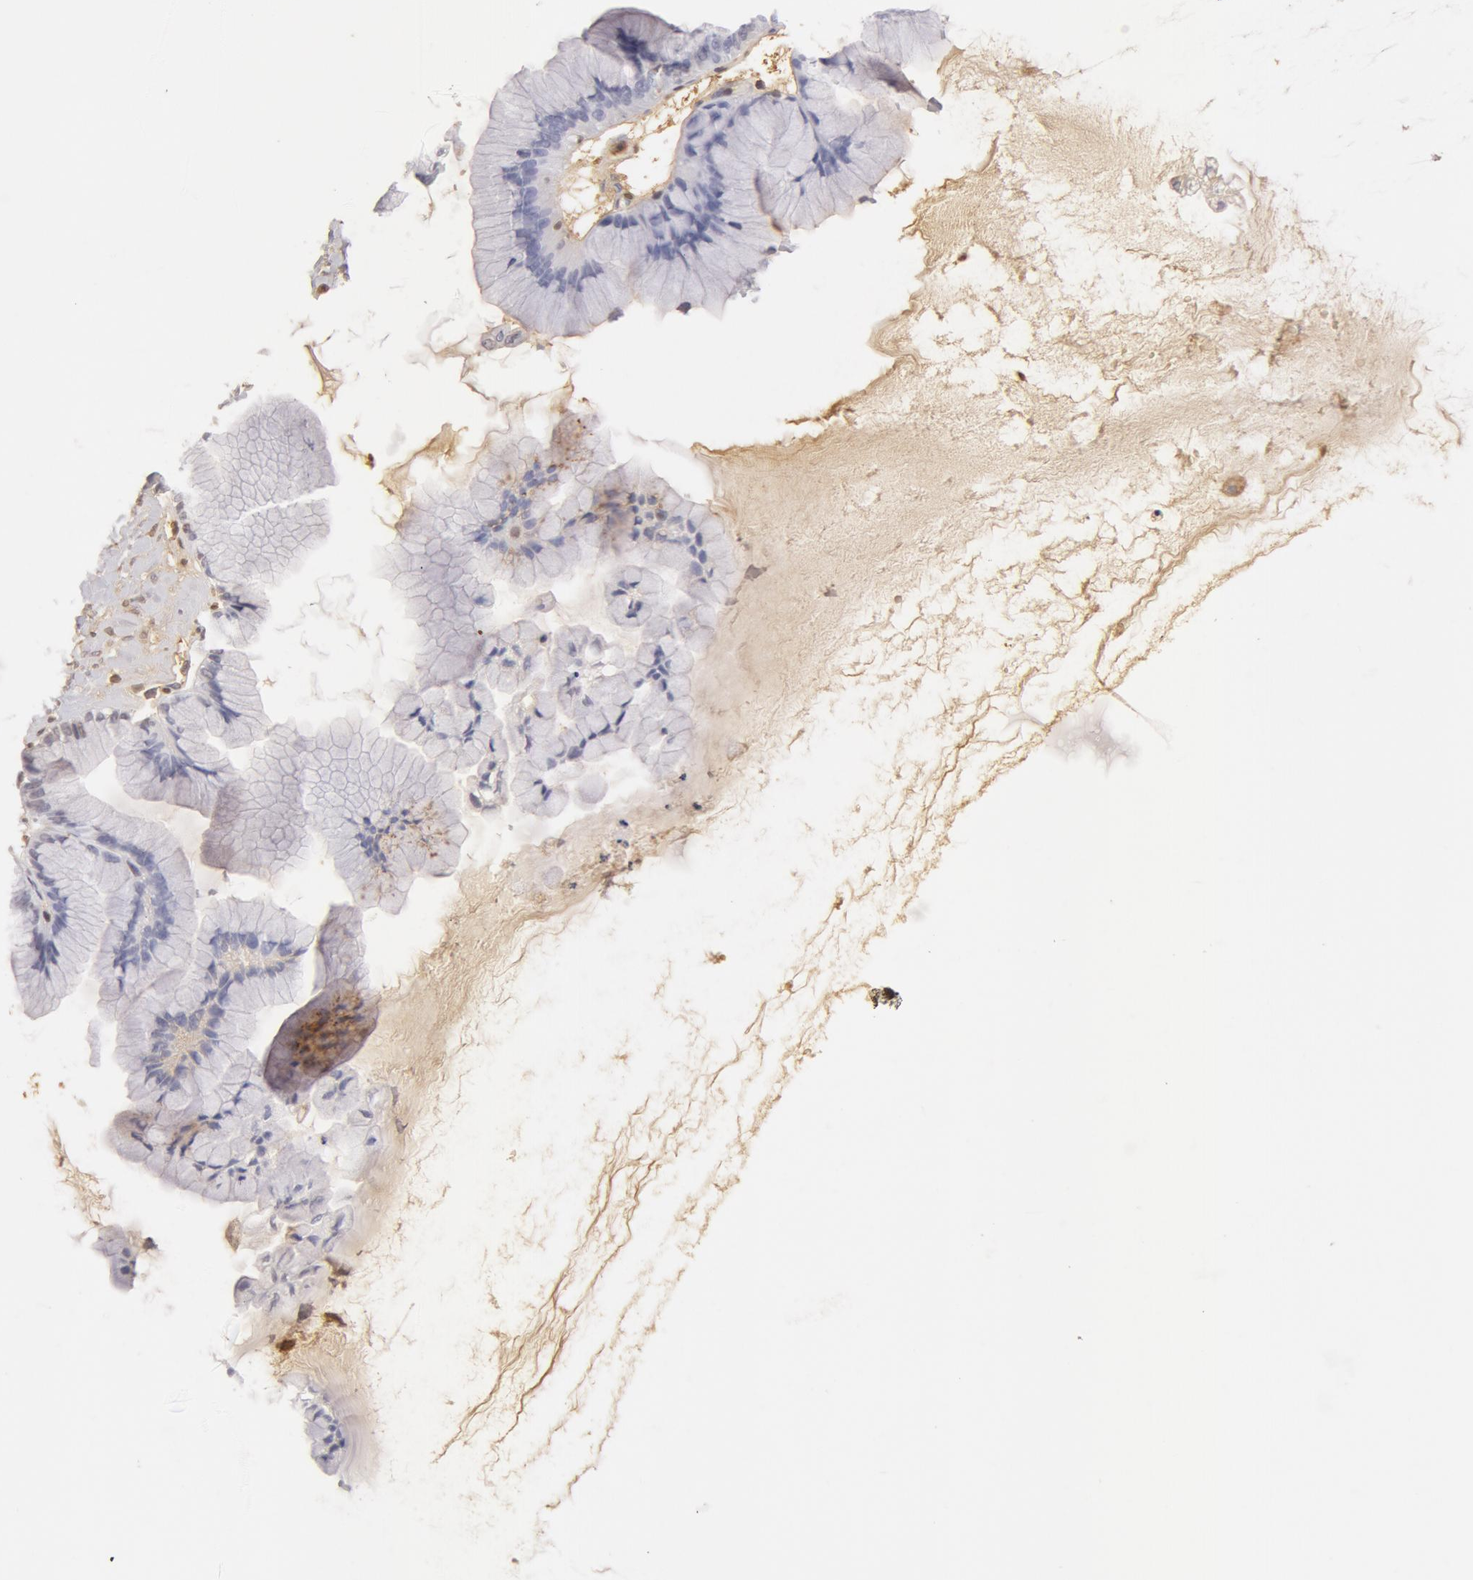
{"staining": {"intensity": "negative", "quantity": "none", "location": "none"}, "tissue": "ovarian cancer", "cell_type": "Tumor cells", "image_type": "cancer", "snomed": [{"axis": "morphology", "description": "Cystadenocarcinoma, mucinous, NOS"}, {"axis": "topography", "description": "Ovary"}], "caption": "This is an IHC histopathology image of human ovarian cancer. There is no positivity in tumor cells.", "gene": "AHSG", "patient": {"sex": "female", "age": 41}}